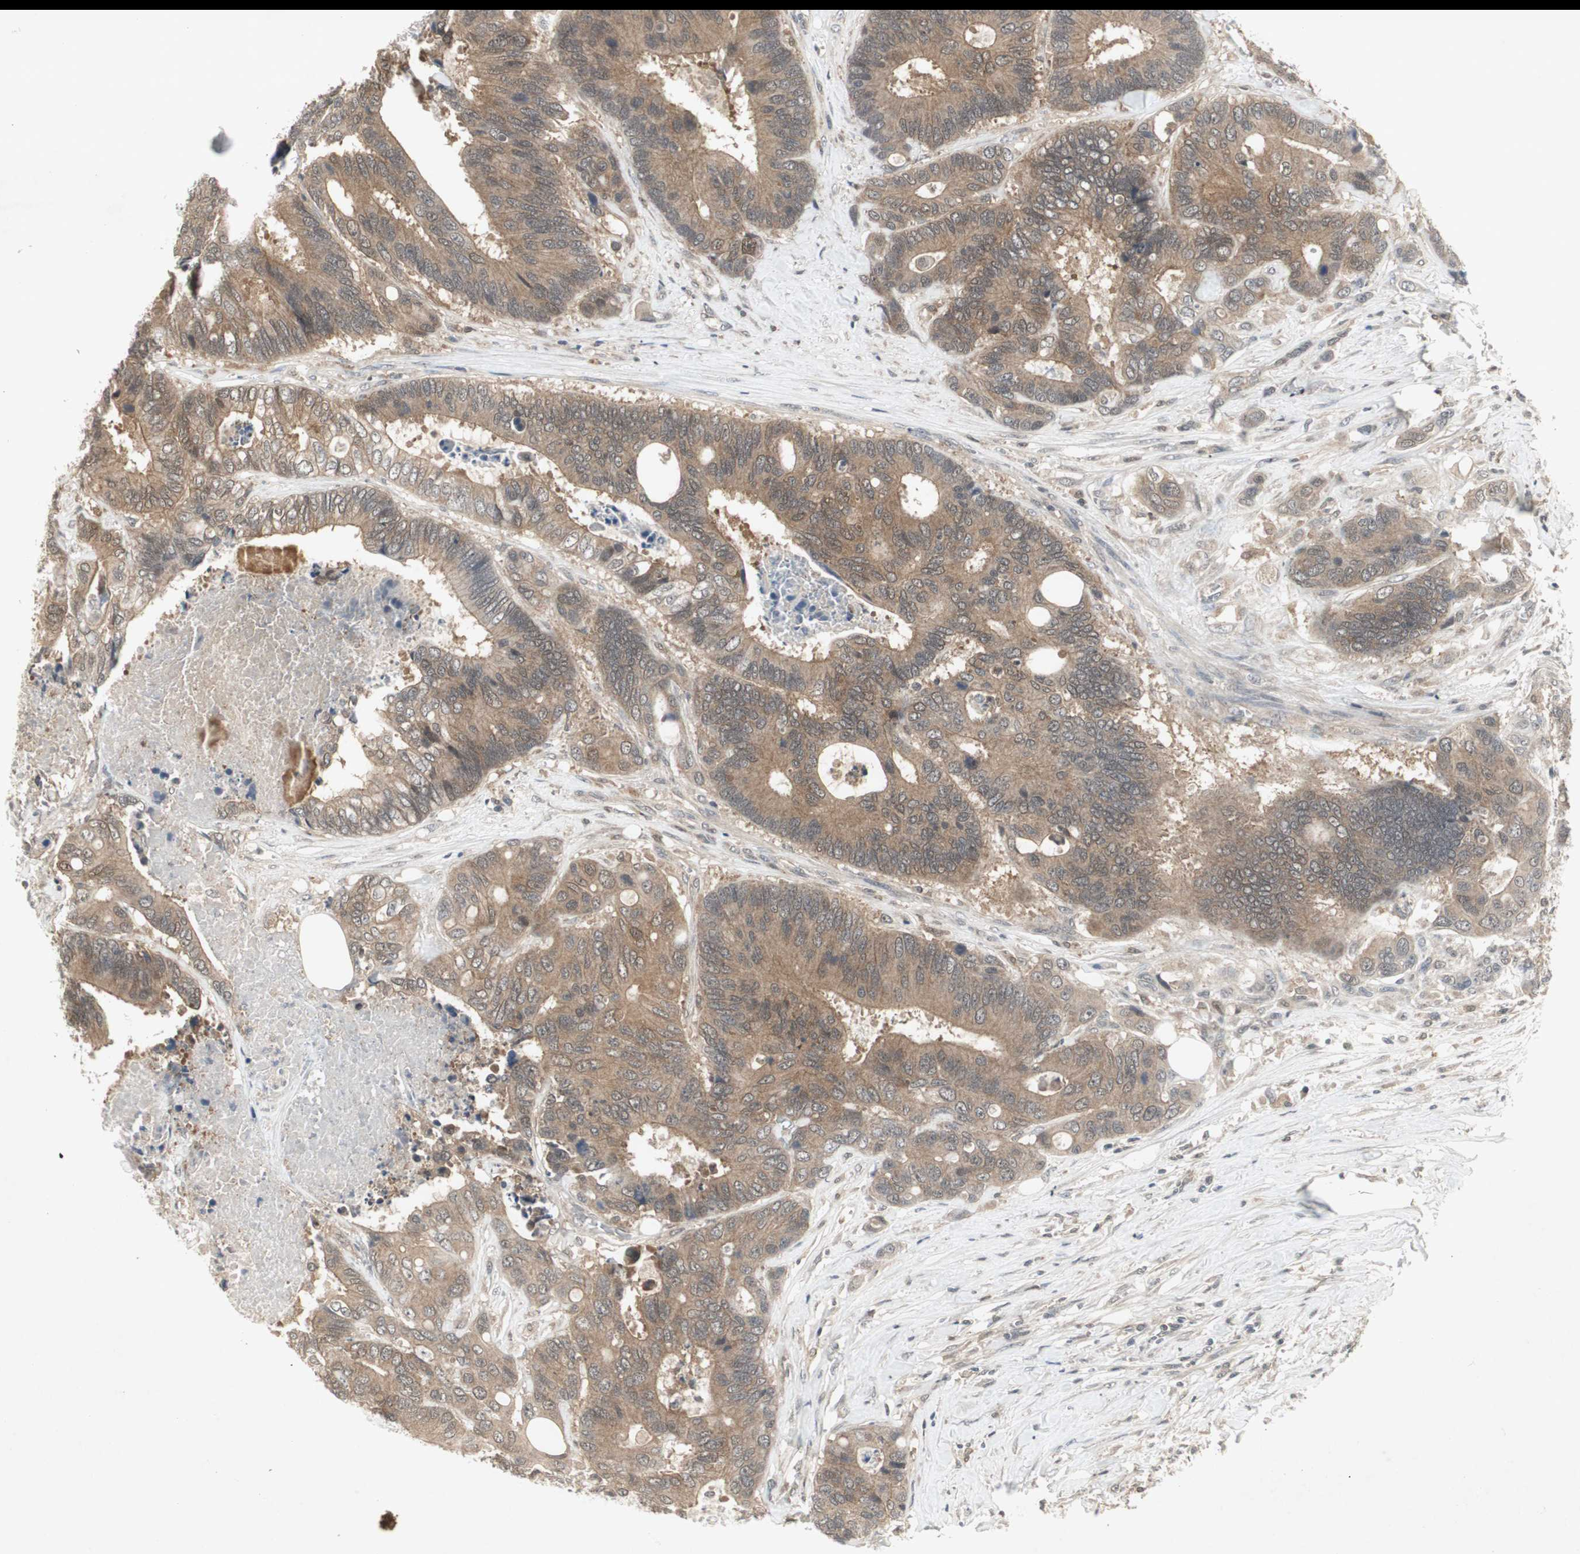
{"staining": {"intensity": "moderate", "quantity": ">75%", "location": "cytoplasmic/membranous"}, "tissue": "colorectal cancer", "cell_type": "Tumor cells", "image_type": "cancer", "snomed": [{"axis": "morphology", "description": "Adenocarcinoma, NOS"}, {"axis": "topography", "description": "Rectum"}], "caption": "Colorectal cancer (adenocarcinoma) tissue shows moderate cytoplasmic/membranous positivity in about >75% of tumor cells", "gene": "PTPA", "patient": {"sex": "male", "age": 55}}